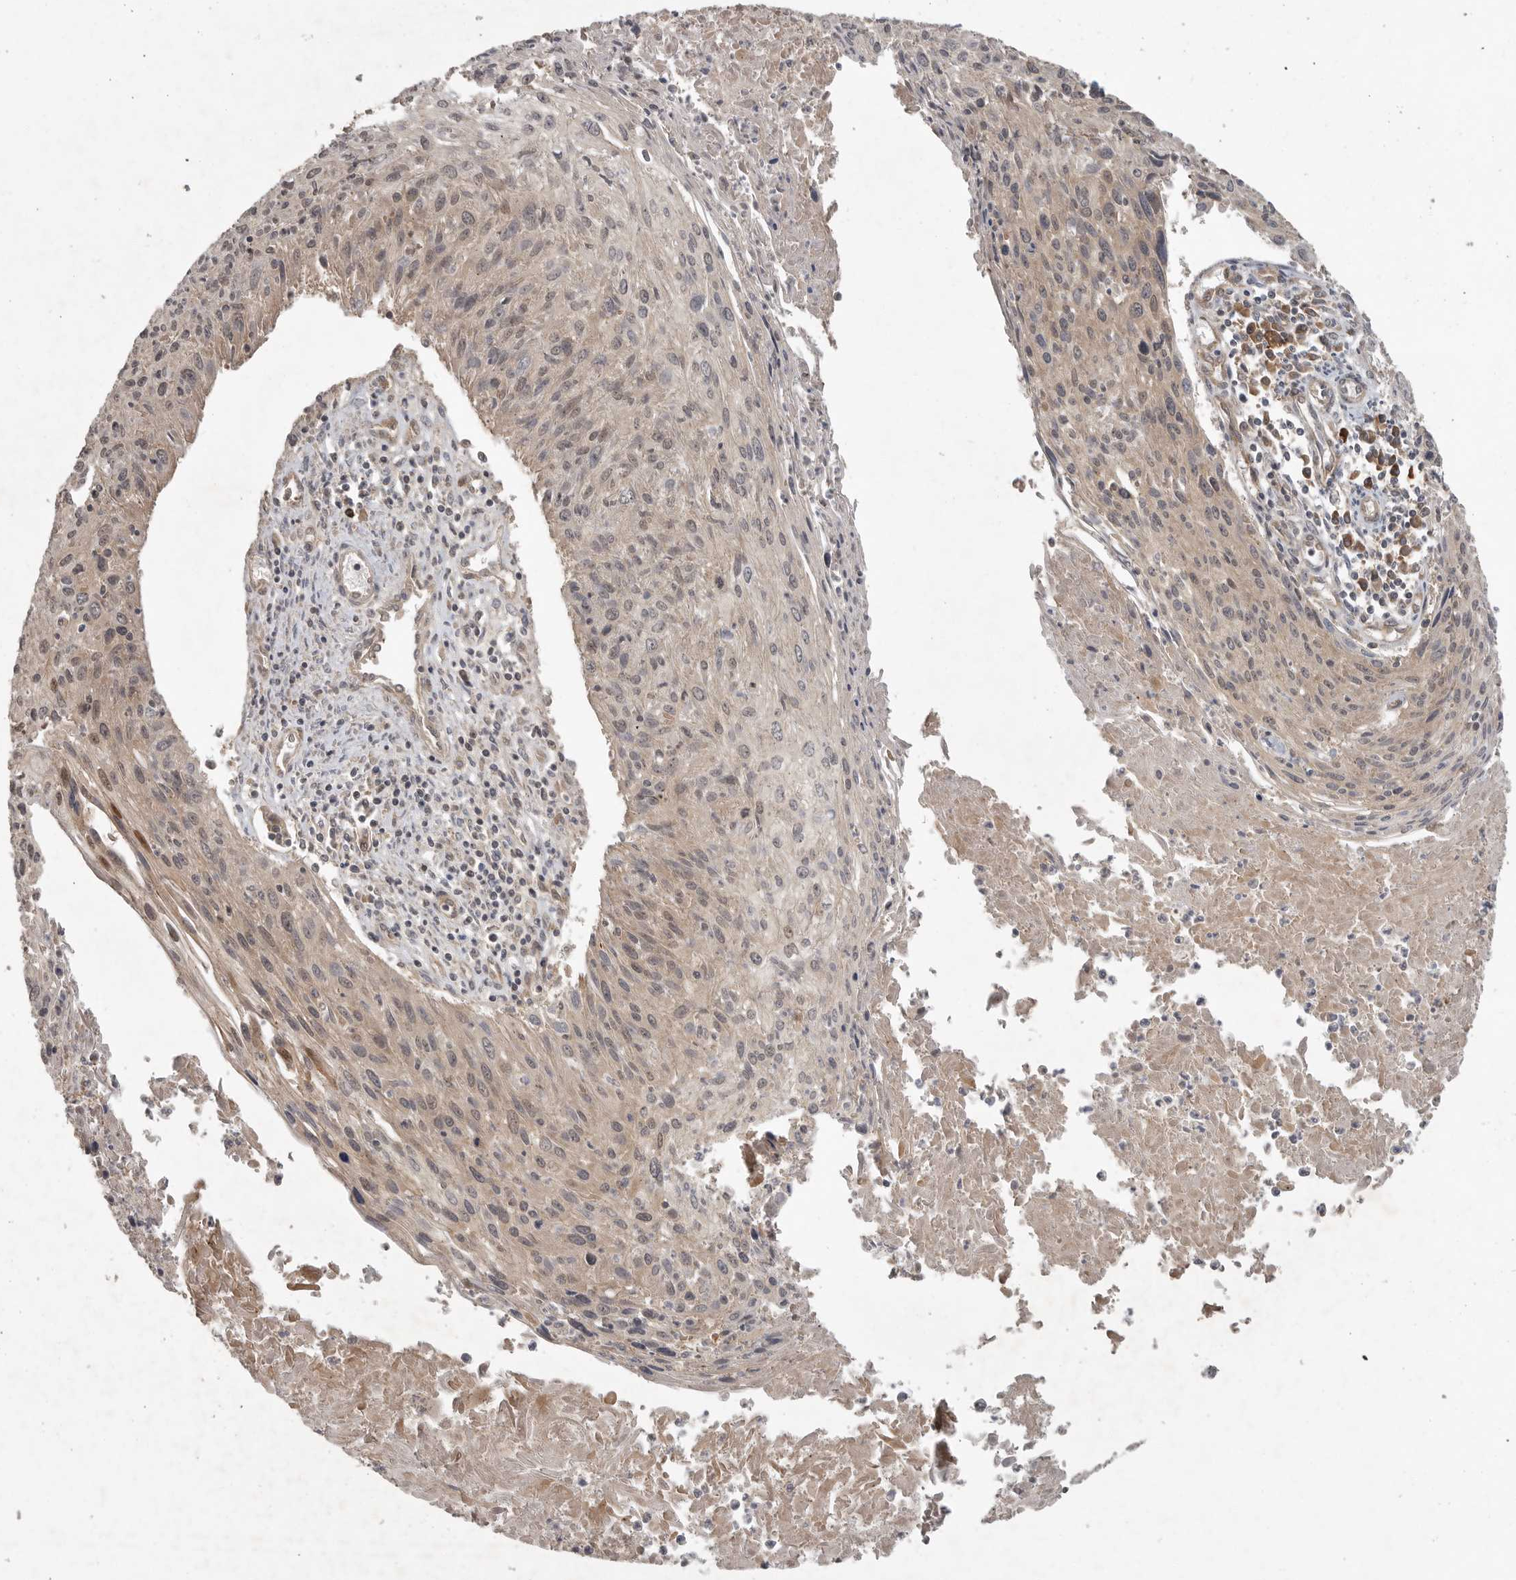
{"staining": {"intensity": "moderate", "quantity": ">75%", "location": "cytoplasmic/membranous"}, "tissue": "cervical cancer", "cell_type": "Tumor cells", "image_type": "cancer", "snomed": [{"axis": "morphology", "description": "Squamous cell carcinoma, NOS"}, {"axis": "topography", "description": "Cervix"}], "caption": "Protein staining of cervical squamous cell carcinoma tissue demonstrates moderate cytoplasmic/membranous positivity in about >75% of tumor cells.", "gene": "OSBPL9", "patient": {"sex": "female", "age": 51}}